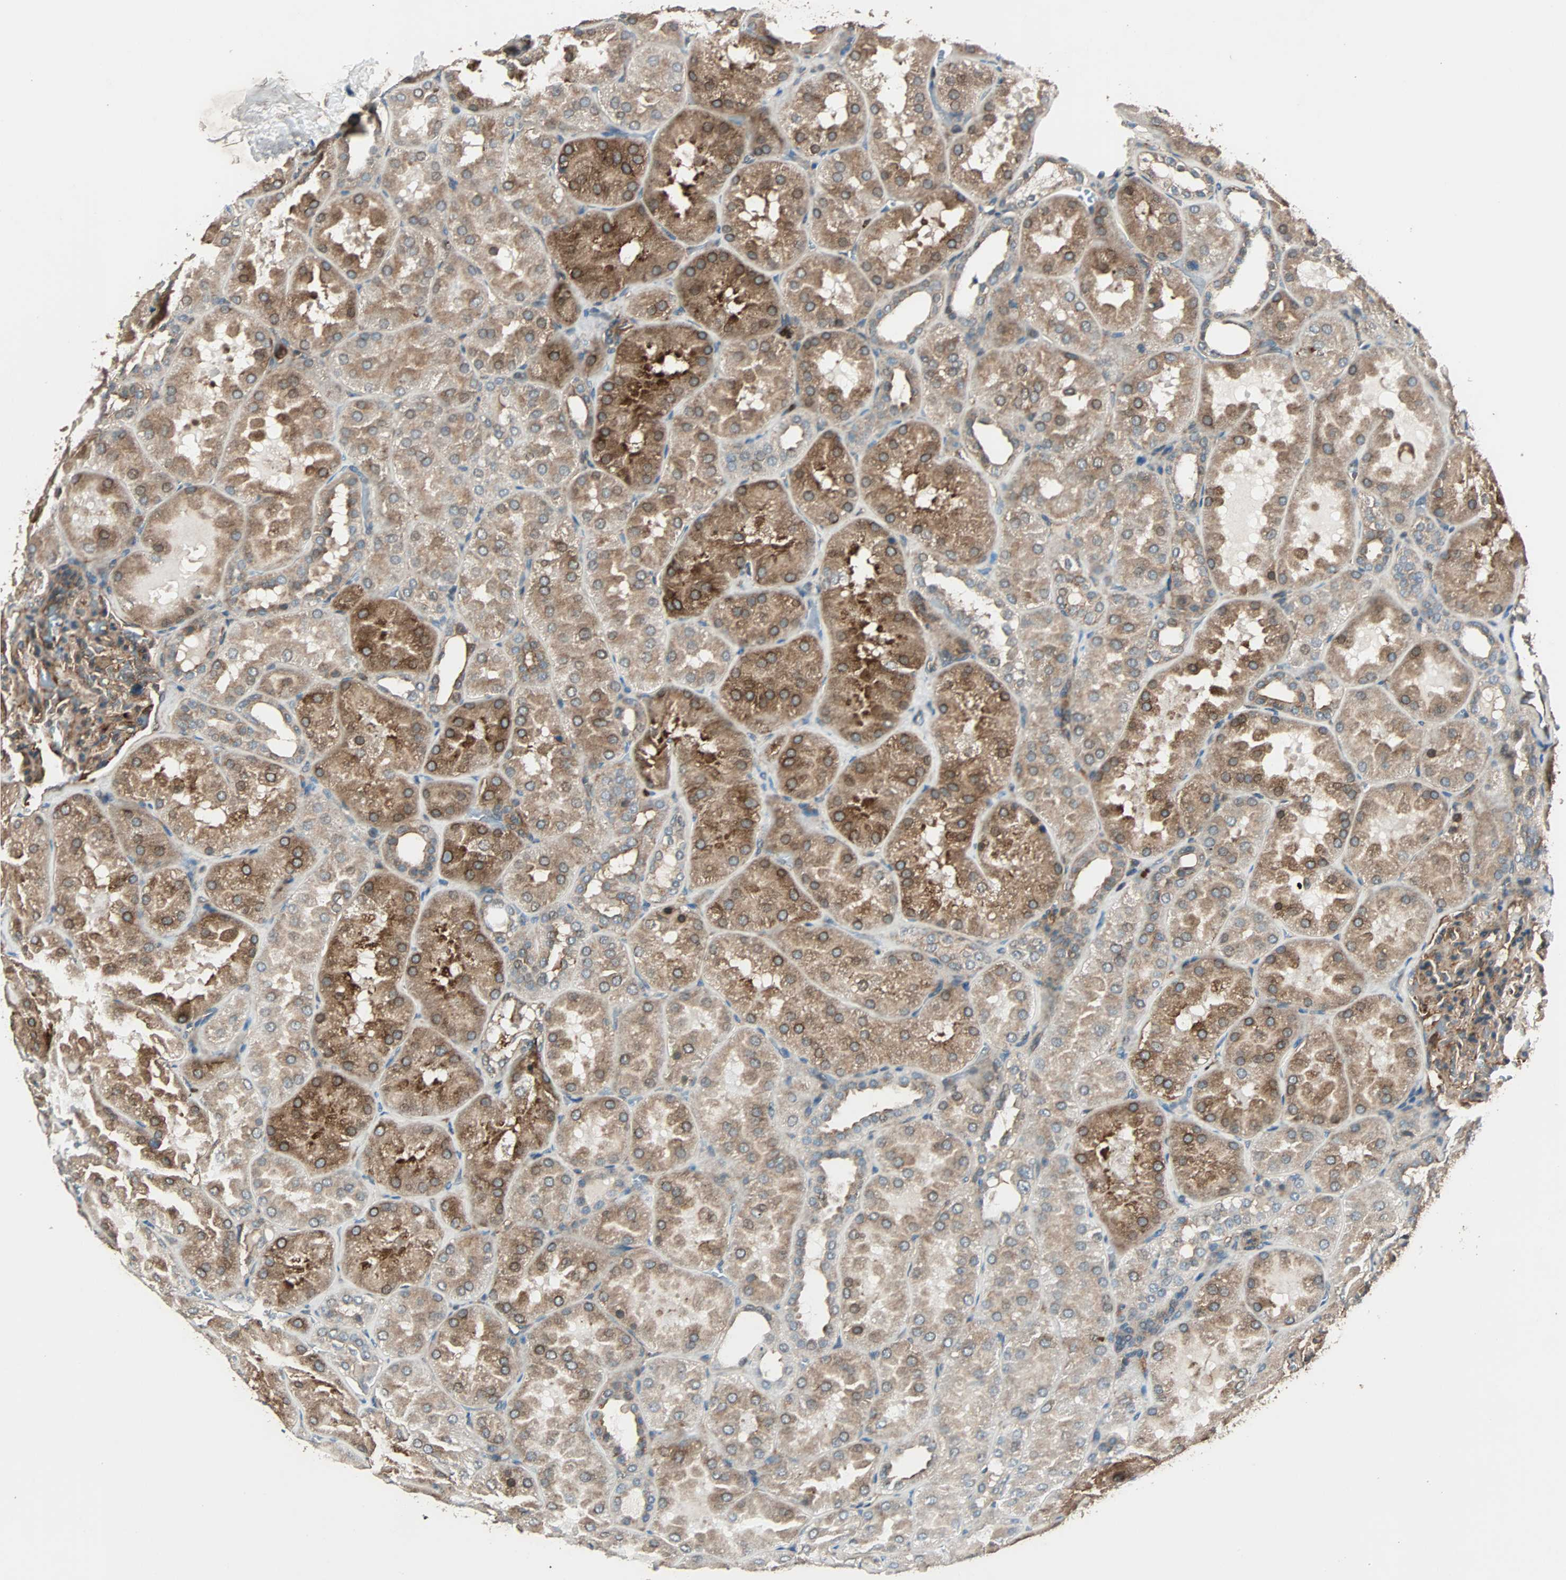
{"staining": {"intensity": "moderate", "quantity": ">75%", "location": "cytoplasmic/membranous"}, "tissue": "kidney", "cell_type": "Cells in glomeruli", "image_type": "normal", "snomed": [{"axis": "morphology", "description": "Normal tissue, NOS"}, {"axis": "topography", "description": "Kidney"}], "caption": "Cells in glomeruli reveal medium levels of moderate cytoplasmic/membranous expression in approximately >75% of cells in unremarkable human kidney.", "gene": "GCK", "patient": {"sex": "male", "age": 28}}